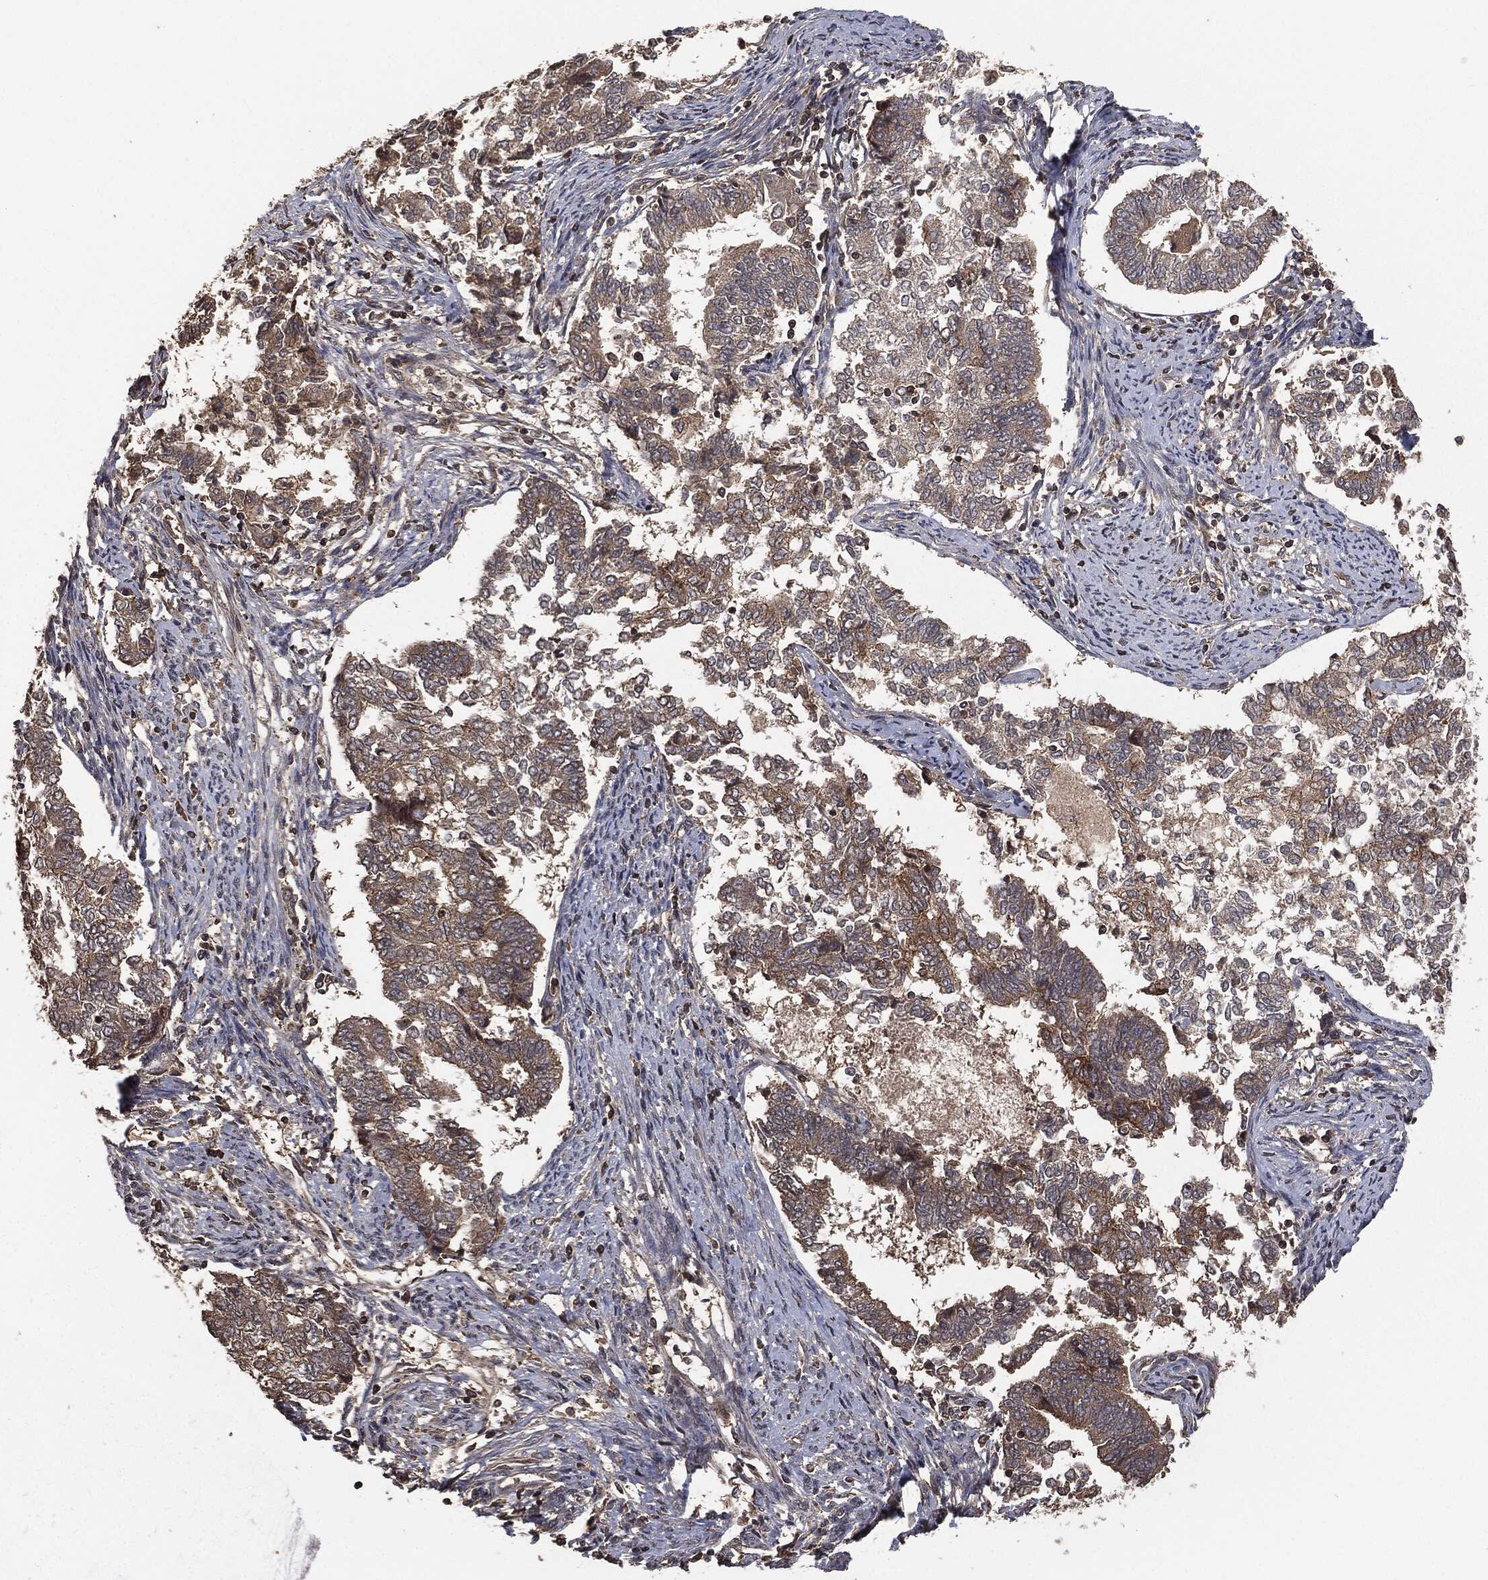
{"staining": {"intensity": "moderate", "quantity": "25%-75%", "location": "cytoplasmic/membranous"}, "tissue": "endometrial cancer", "cell_type": "Tumor cells", "image_type": "cancer", "snomed": [{"axis": "morphology", "description": "Adenocarcinoma, NOS"}, {"axis": "topography", "description": "Endometrium"}], "caption": "Human endometrial adenocarcinoma stained with a brown dye demonstrates moderate cytoplasmic/membranous positive staining in about 25%-75% of tumor cells.", "gene": "ERBIN", "patient": {"sex": "female", "age": 65}}